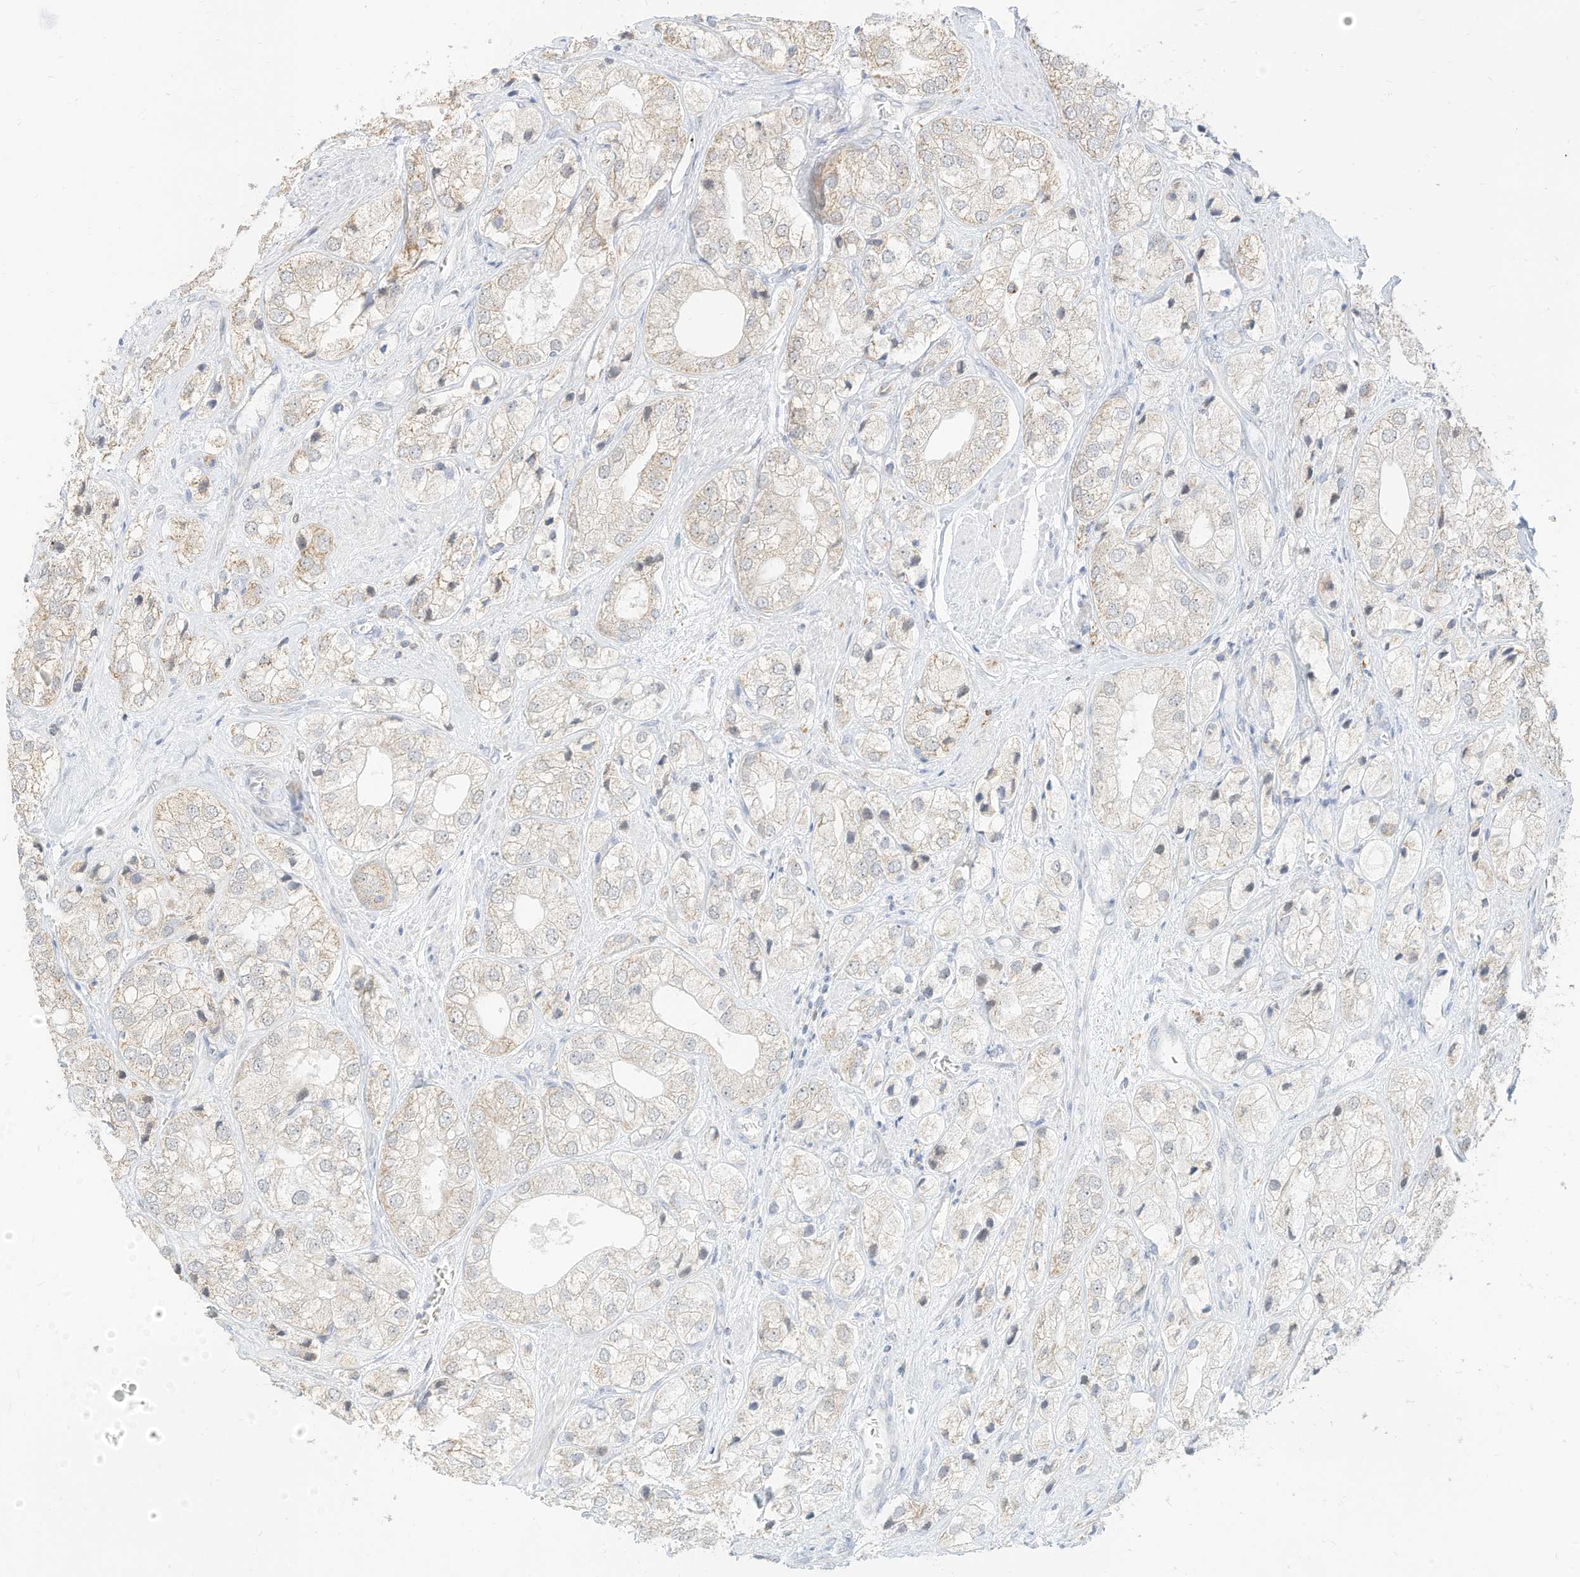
{"staining": {"intensity": "weak", "quantity": "<25%", "location": "cytoplasmic/membranous"}, "tissue": "prostate cancer", "cell_type": "Tumor cells", "image_type": "cancer", "snomed": [{"axis": "morphology", "description": "Adenocarcinoma, High grade"}, {"axis": "topography", "description": "Prostate"}], "caption": "IHC histopathology image of prostate adenocarcinoma (high-grade) stained for a protein (brown), which demonstrates no positivity in tumor cells. (Stains: DAB (3,3'-diaminobenzidine) IHC with hematoxylin counter stain, Microscopy: brightfield microscopy at high magnification).", "gene": "MTUS2", "patient": {"sex": "male", "age": 50}}